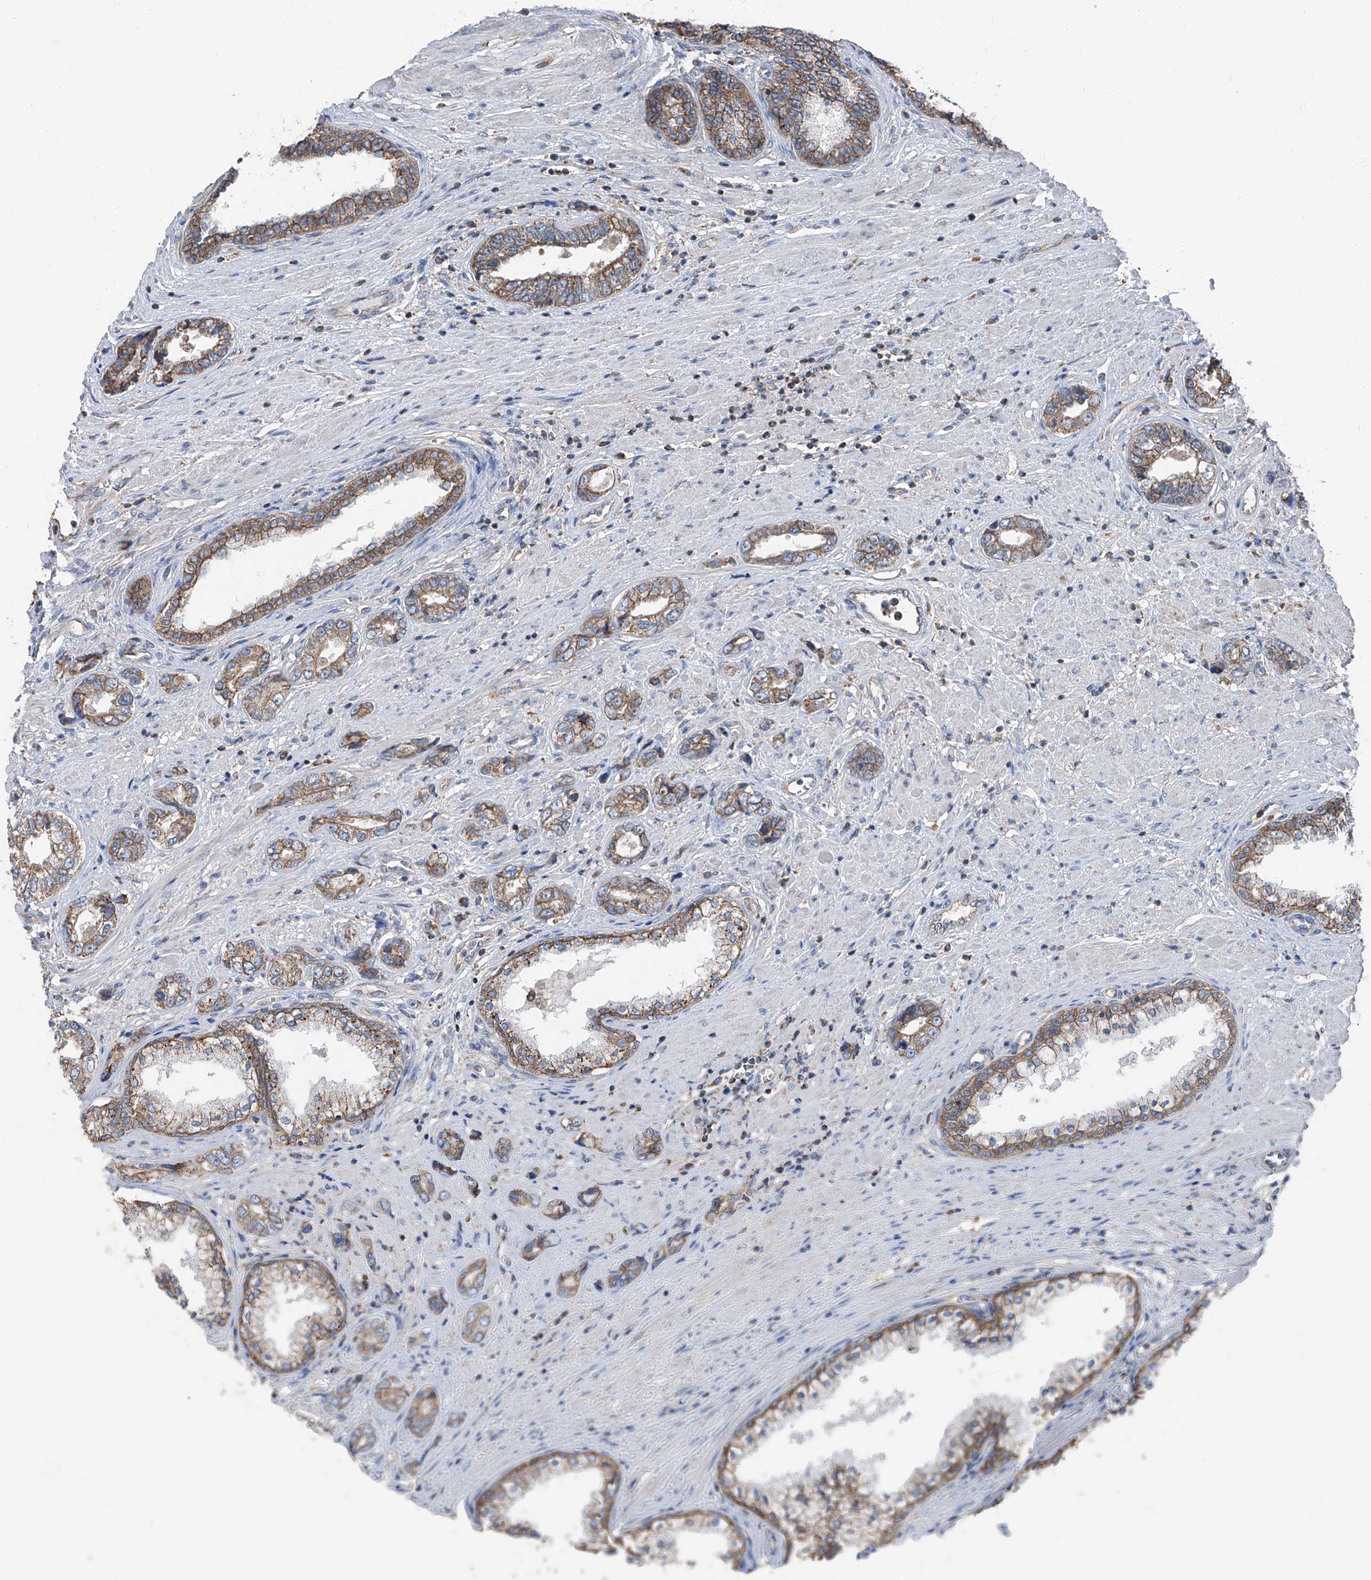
{"staining": {"intensity": "moderate", "quantity": ">75%", "location": "cytoplasmic/membranous"}, "tissue": "prostate cancer", "cell_type": "Tumor cells", "image_type": "cancer", "snomed": [{"axis": "morphology", "description": "Adenocarcinoma, High grade"}, {"axis": "topography", "description": "Prostate"}], "caption": "Immunohistochemistry (IHC) image of neoplastic tissue: prostate cancer (high-grade adenocarcinoma) stained using immunohistochemistry (IHC) demonstrates medium levels of moderate protein expression localized specifically in the cytoplasmic/membranous of tumor cells, appearing as a cytoplasmic/membranous brown color.", "gene": "GPR142", "patient": {"sex": "male", "age": 61}}